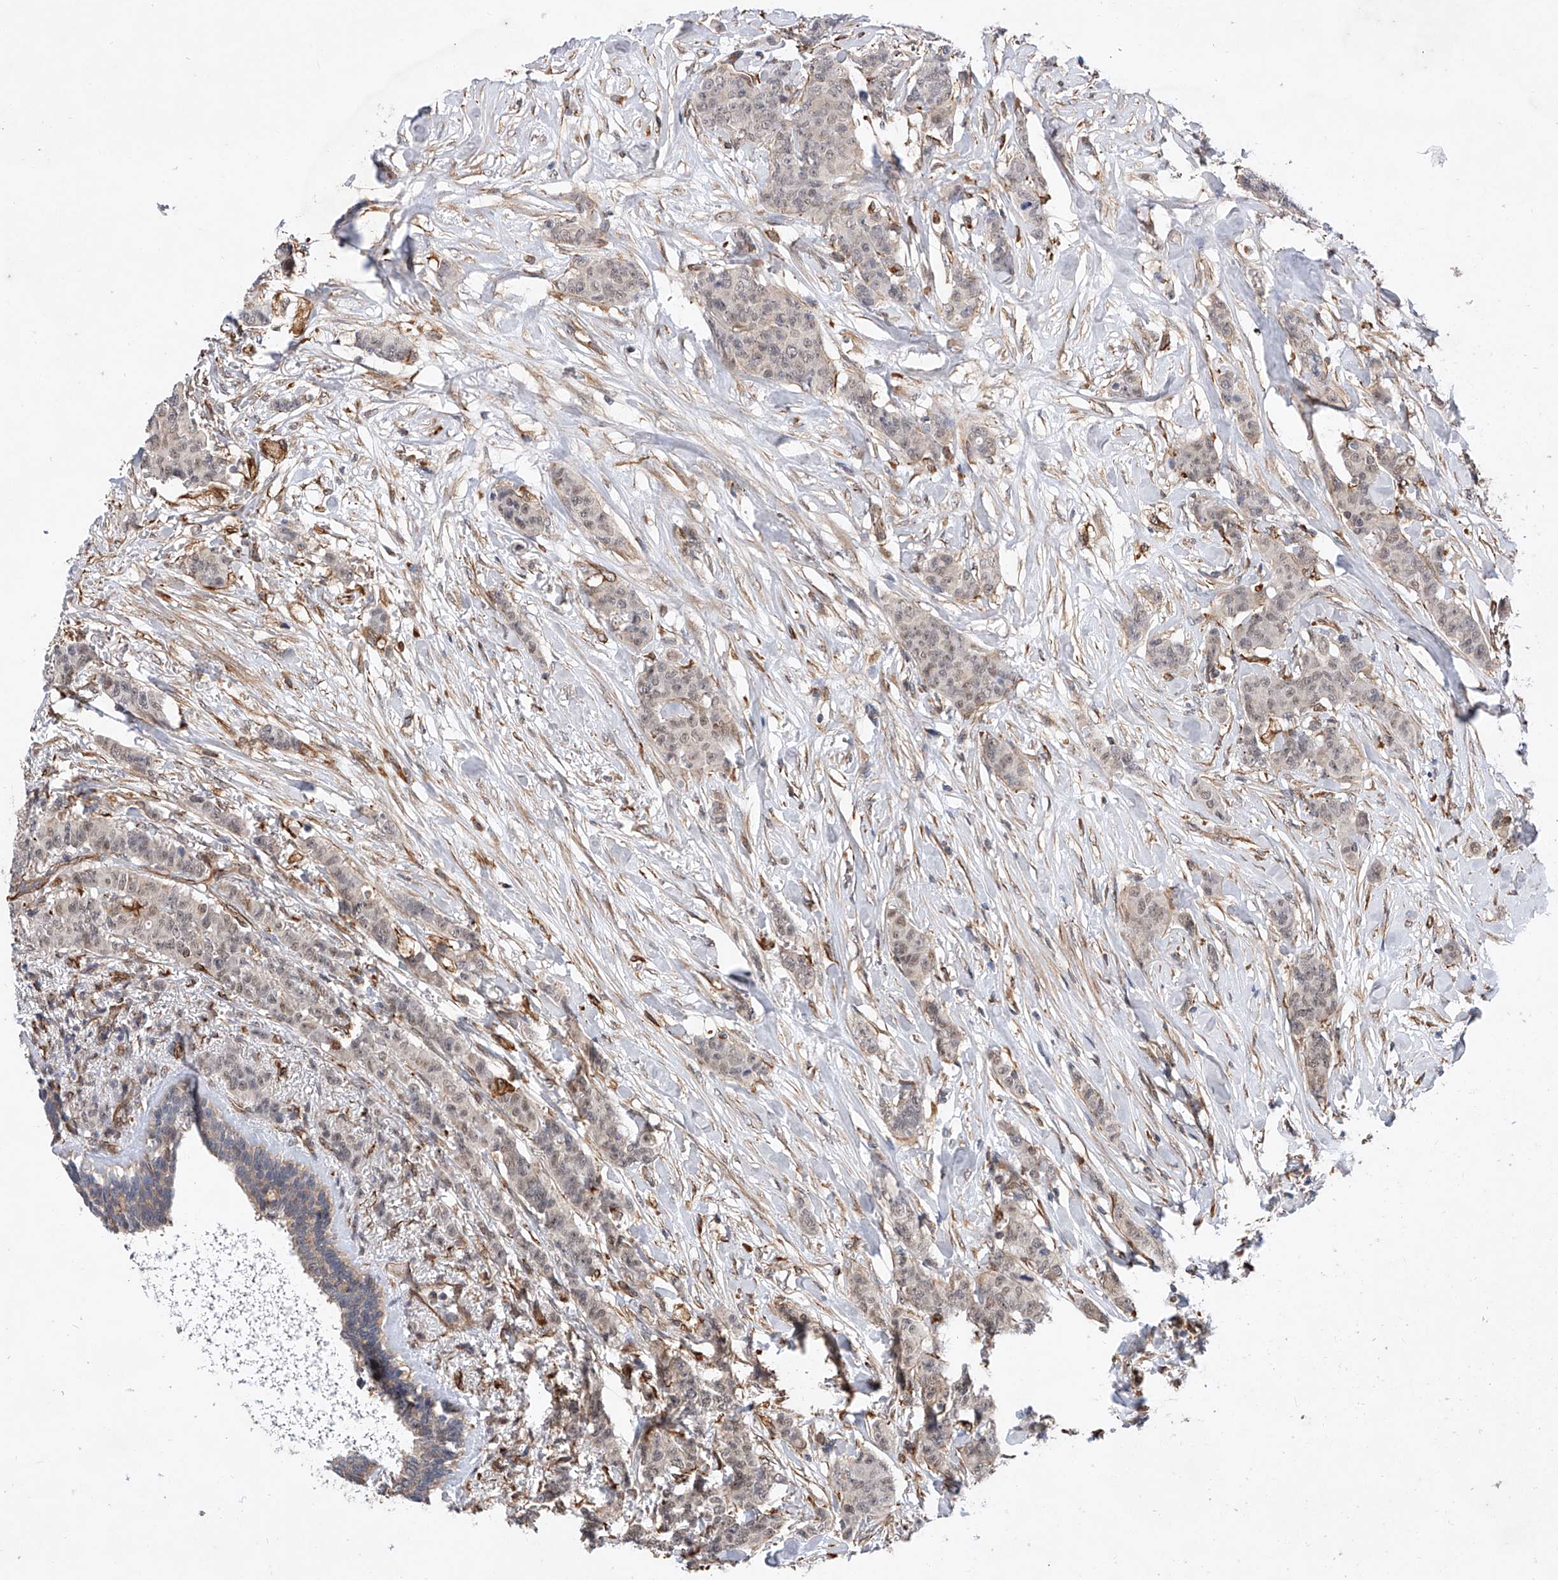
{"staining": {"intensity": "weak", "quantity": "25%-75%", "location": "nuclear"}, "tissue": "breast cancer", "cell_type": "Tumor cells", "image_type": "cancer", "snomed": [{"axis": "morphology", "description": "Duct carcinoma"}, {"axis": "topography", "description": "Breast"}], "caption": "Human breast cancer (invasive ductal carcinoma) stained with a brown dye shows weak nuclear positive expression in about 25%-75% of tumor cells.", "gene": "AMD1", "patient": {"sex": "female", "age": 40}}